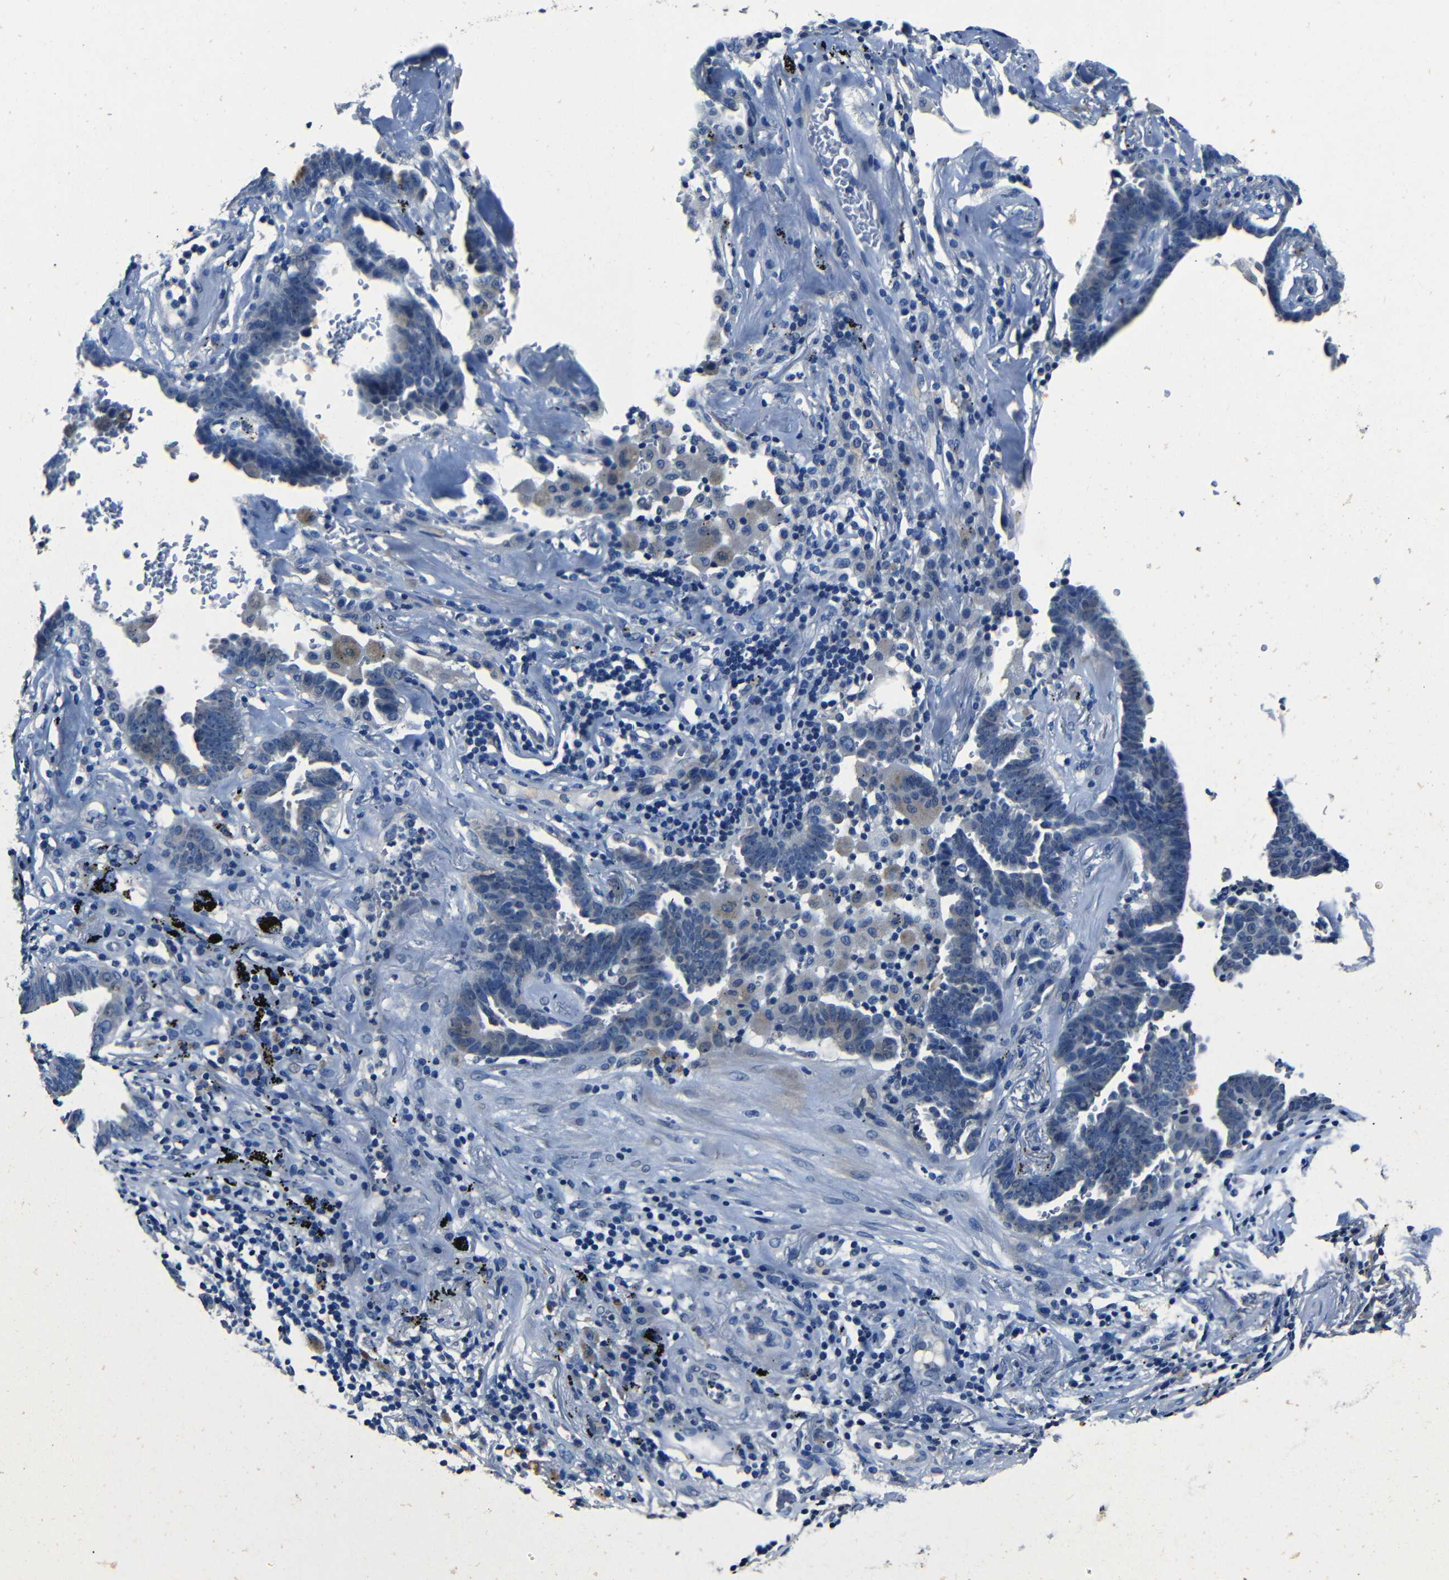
{"staining": {"intensity": "negative", "quantity": "none", "location": "none"}, "tissue": "lung cancer", "cell_type": "Tumor cells", "image_type": "cancer", "snomed": [{"axis": "morphology", "description": "Adenocarcinoma, NOS"}, {"axis": "topography", "description": "Lung"}], "caption": "There is no significant staining in tumor cells of lung cancer.", "gene": "NCMAP", "patient": {"sex": "female", "age": 64}}